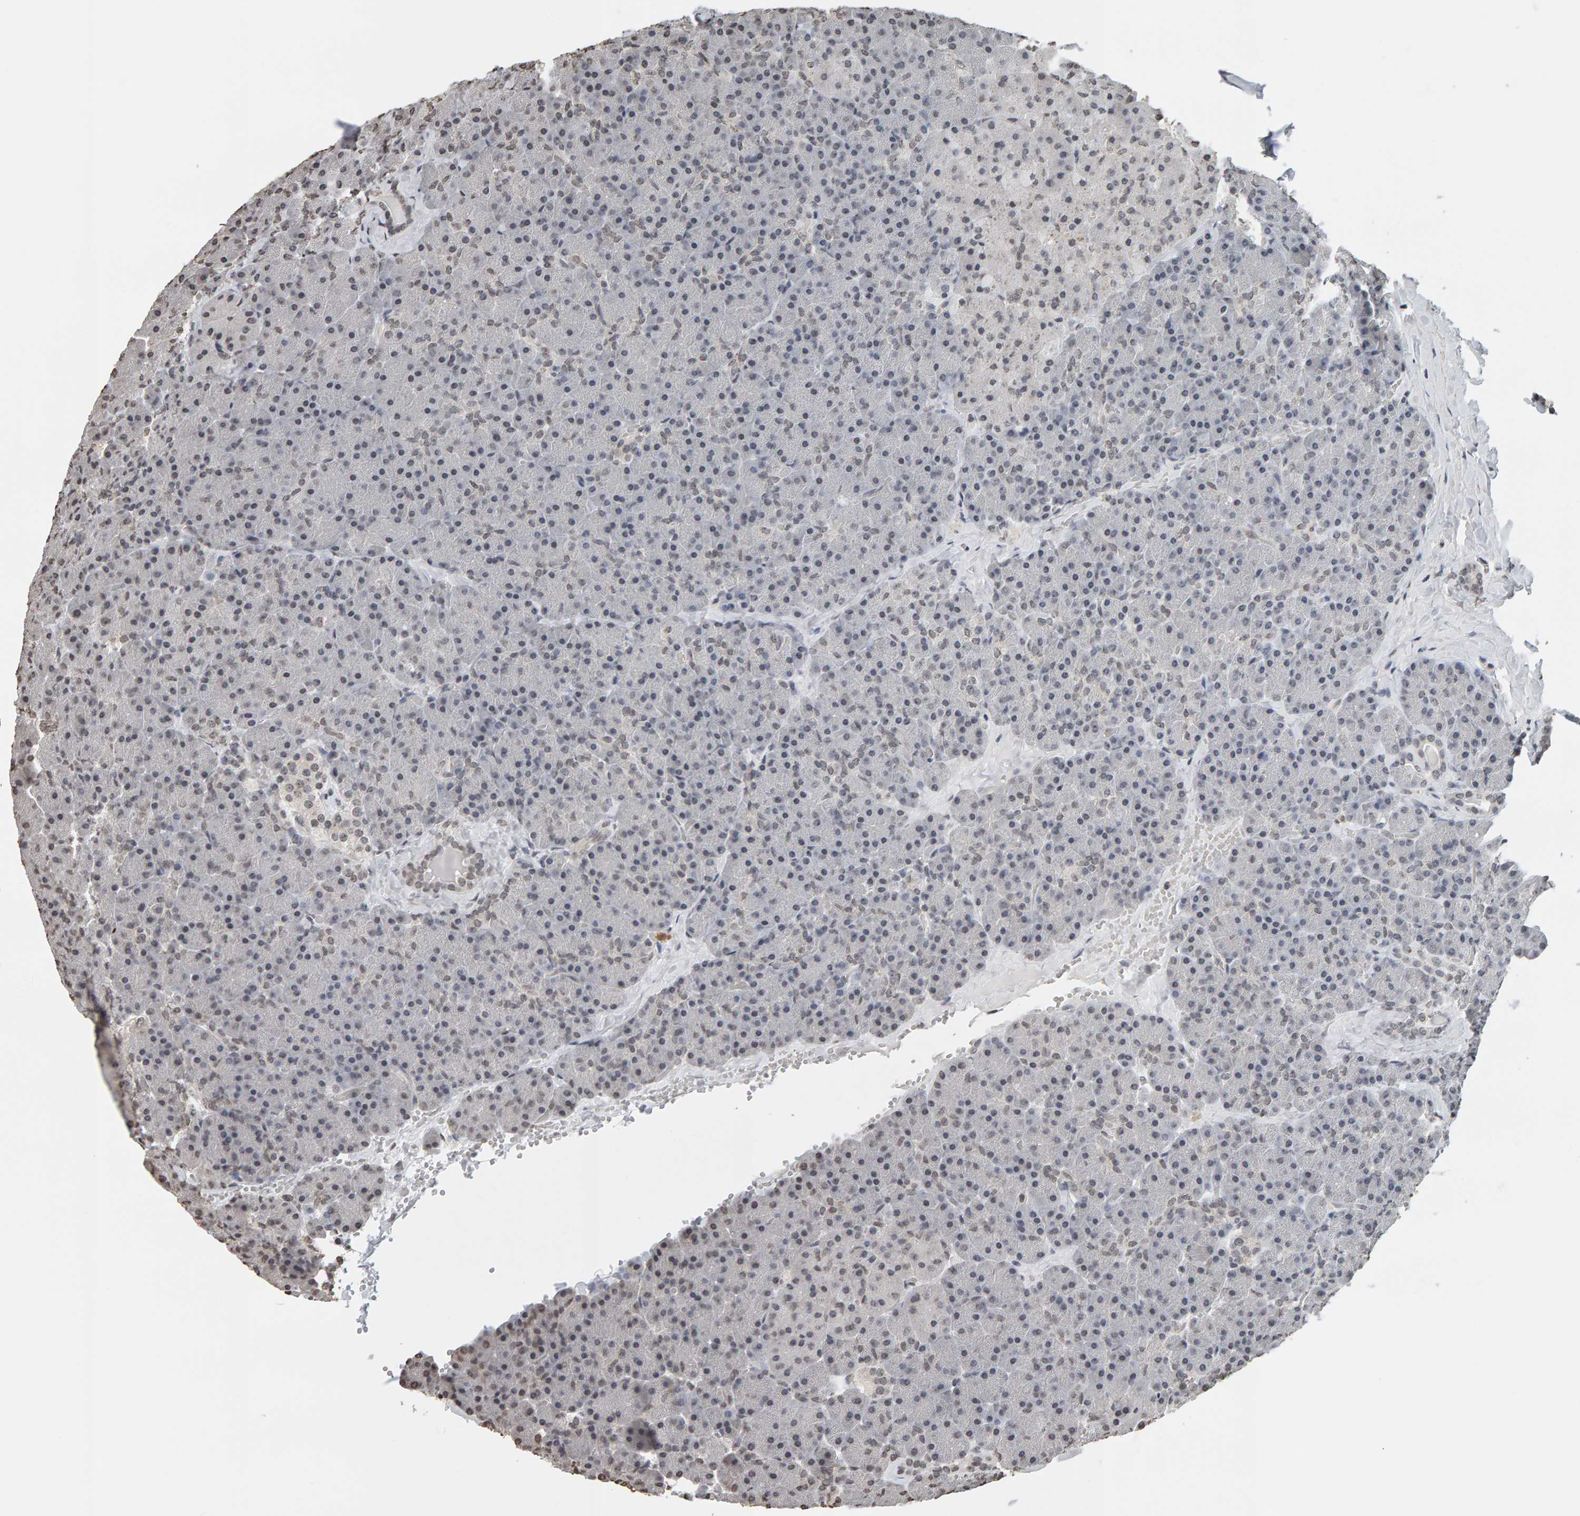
{"staining": {"intensity": "weak", "quantity": "<25%", "location": "nuclear"}, "tissue": "pancreas", "cell_type": "Exocrine glandular cells", "image_type": "normal", "snomed": [{"axis": "morphology", "description": "Normal tissue, NOS"}, {"axis": "morphology", "description": "Carcinoid, malignant, NOS"}, {"axis": "topography", "description": "Pancreas"}], "caption": "High power microscopy histopathology image of an immunohistochemistry photomicrograph of normal pancreas, revealing no significant positivity in exocrine glandular cells.", "gene": "AFF4", "patient": {"sex": "female", "age": 35}}